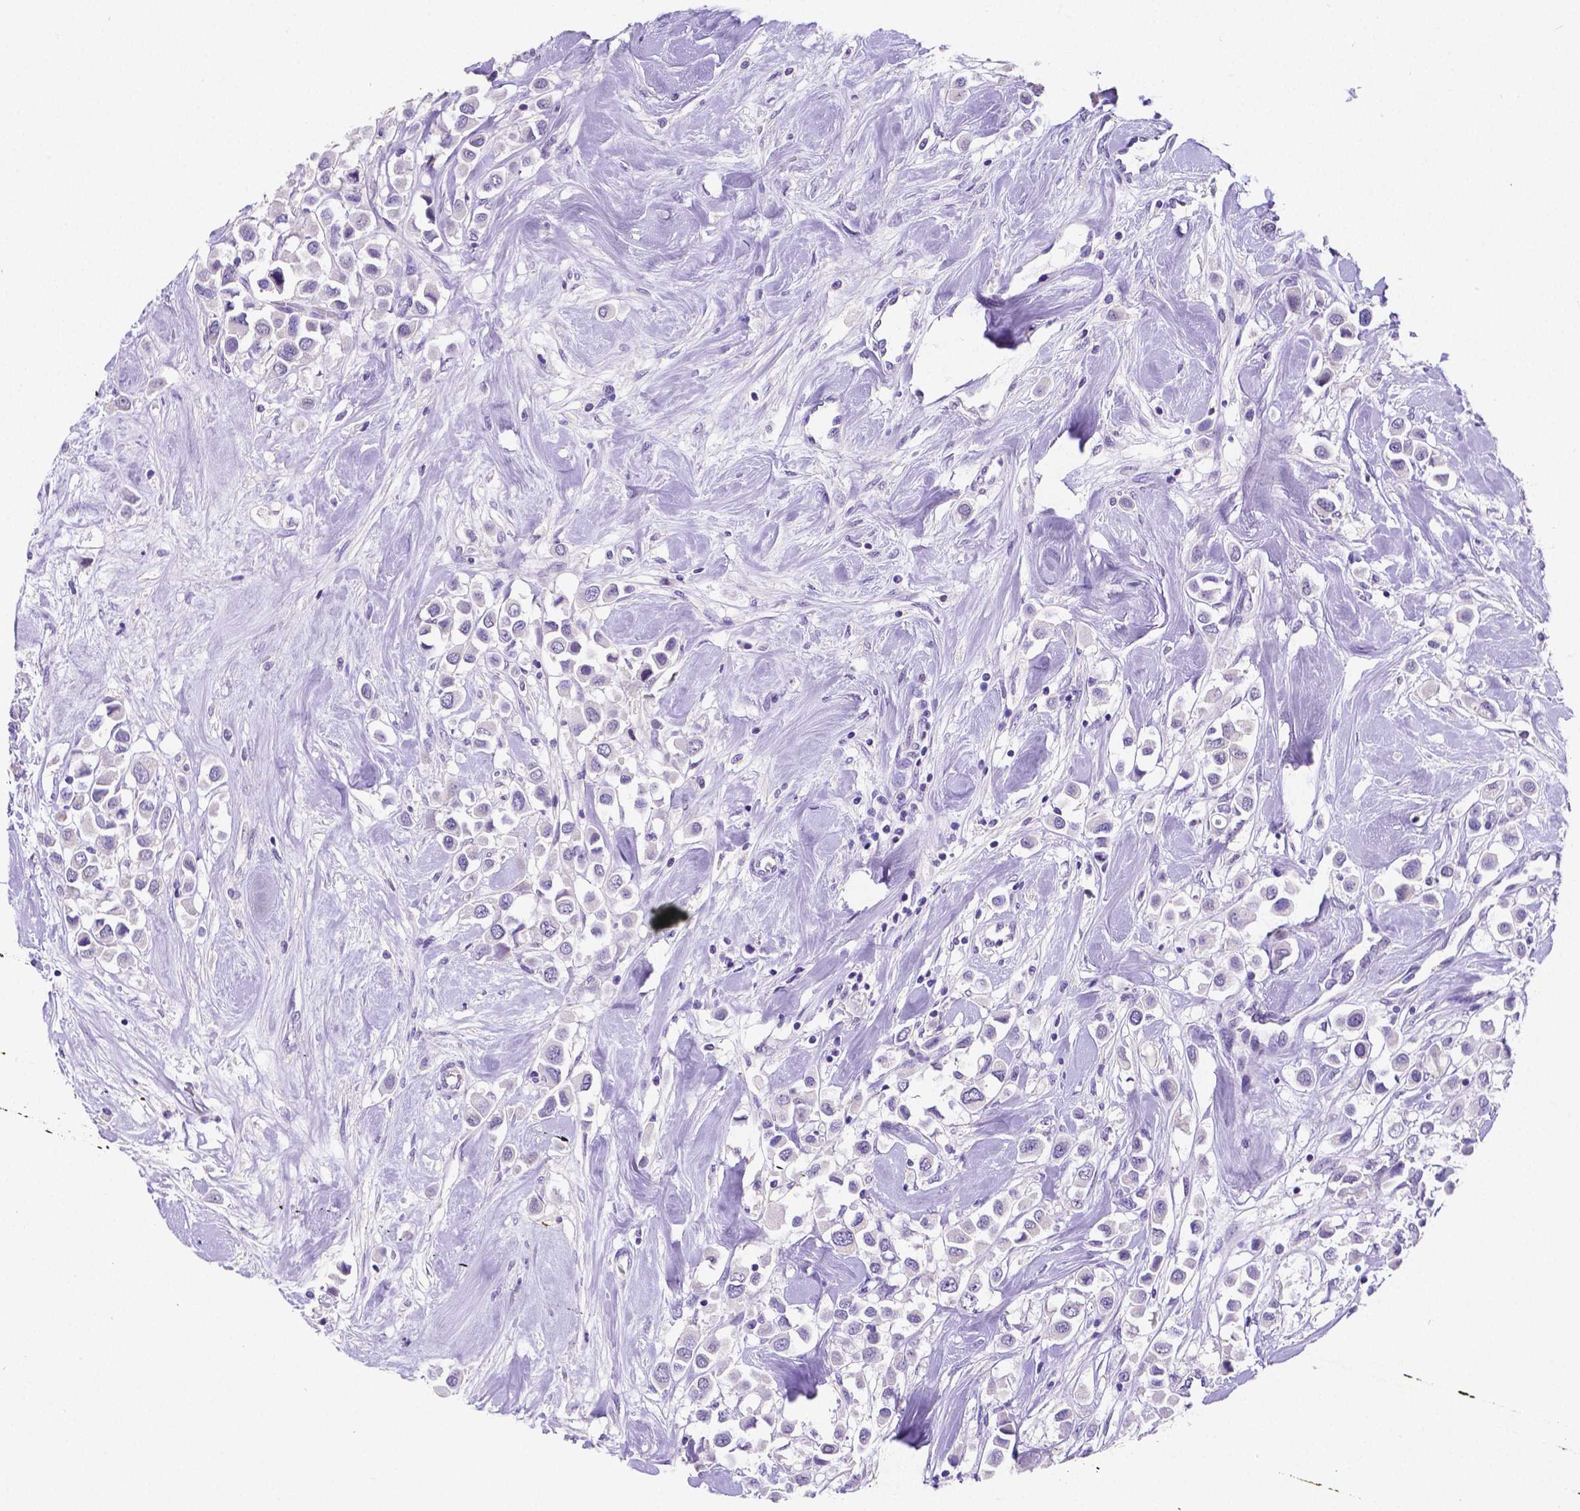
{"staining": {"intensity": "negative", "quantity": "none", "location": "none"}, "tissue": "breast cancer", "cell_type": "Tumor cells", "image_type": "cancer", "snomed": [{"axis": "morphology", "description": "Duct carcinoma"}, {"axis": "topography", "description": "Breast"}], "caption": "Breast invasive ductal carcinoma was stained to show a protein in brown. There is no significant positivity in tumor cells.", "gene": "SATB2", "patient": {"sex": "female", "age": 61}}